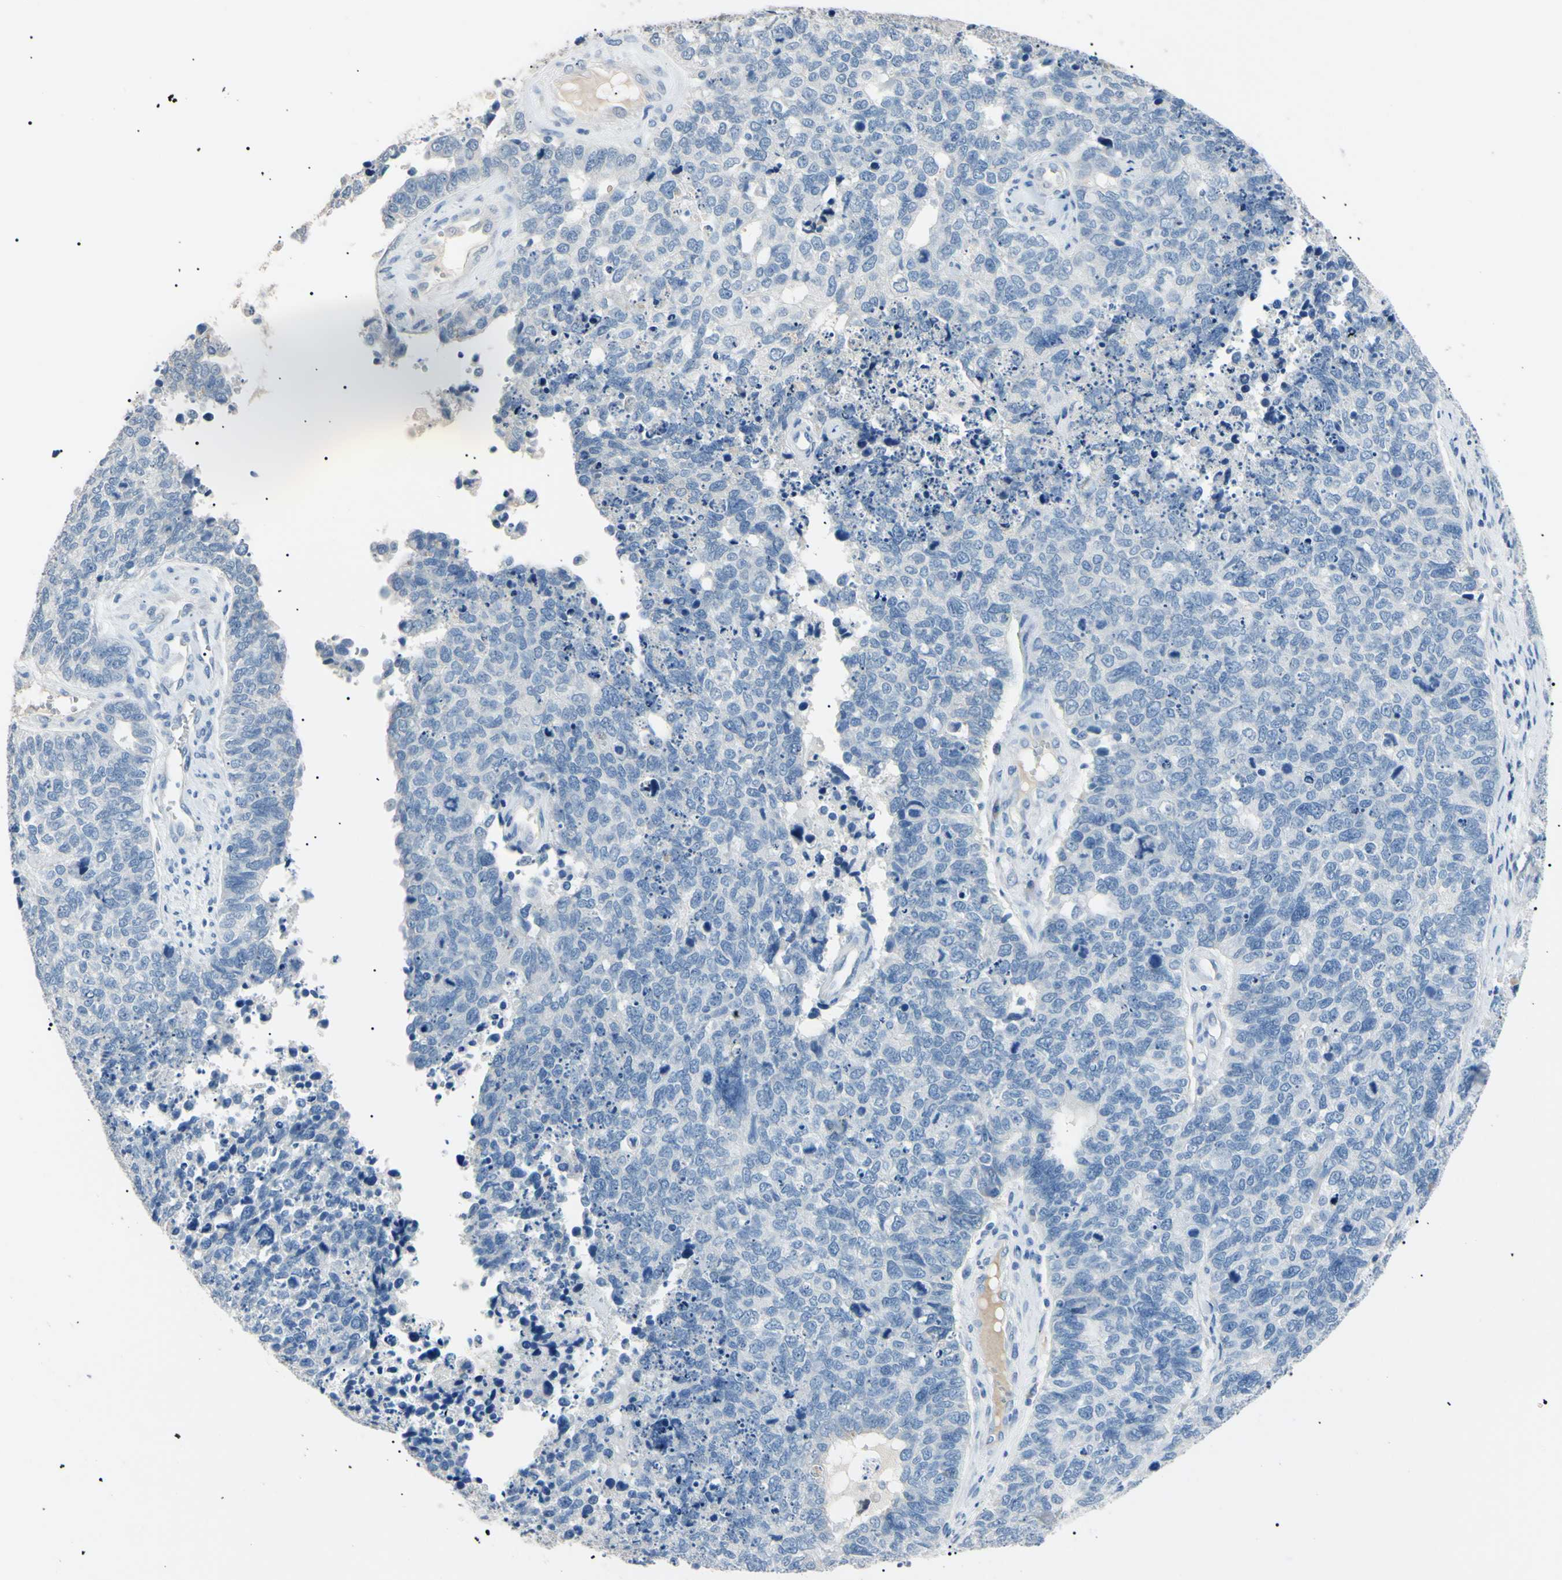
{"staining": {"intensity": "negative", "quantity": "none", "location": "none"}, "tissue": "cervical cancer", "cell_type": "Tumor cells", "image_type": "cancer", "snomed": [{"axis": "morphology", "description": "Squamous cell carcinoma, NOS"}, {"axis": "topography", "description": "Cervix"}], "caption": "Immunohistochemistry of human squamous cell carcinoma (cervical) reveals no expression in tumor cells. Brightfield microscopy of immunohistochemistry stained with DAB (3,3'-diaminobenzidine) (brown) and hematoxylin (blue), captured at high magnification.", "gene": "CGB3", "patient": {"sex": "female", "age": 63}}